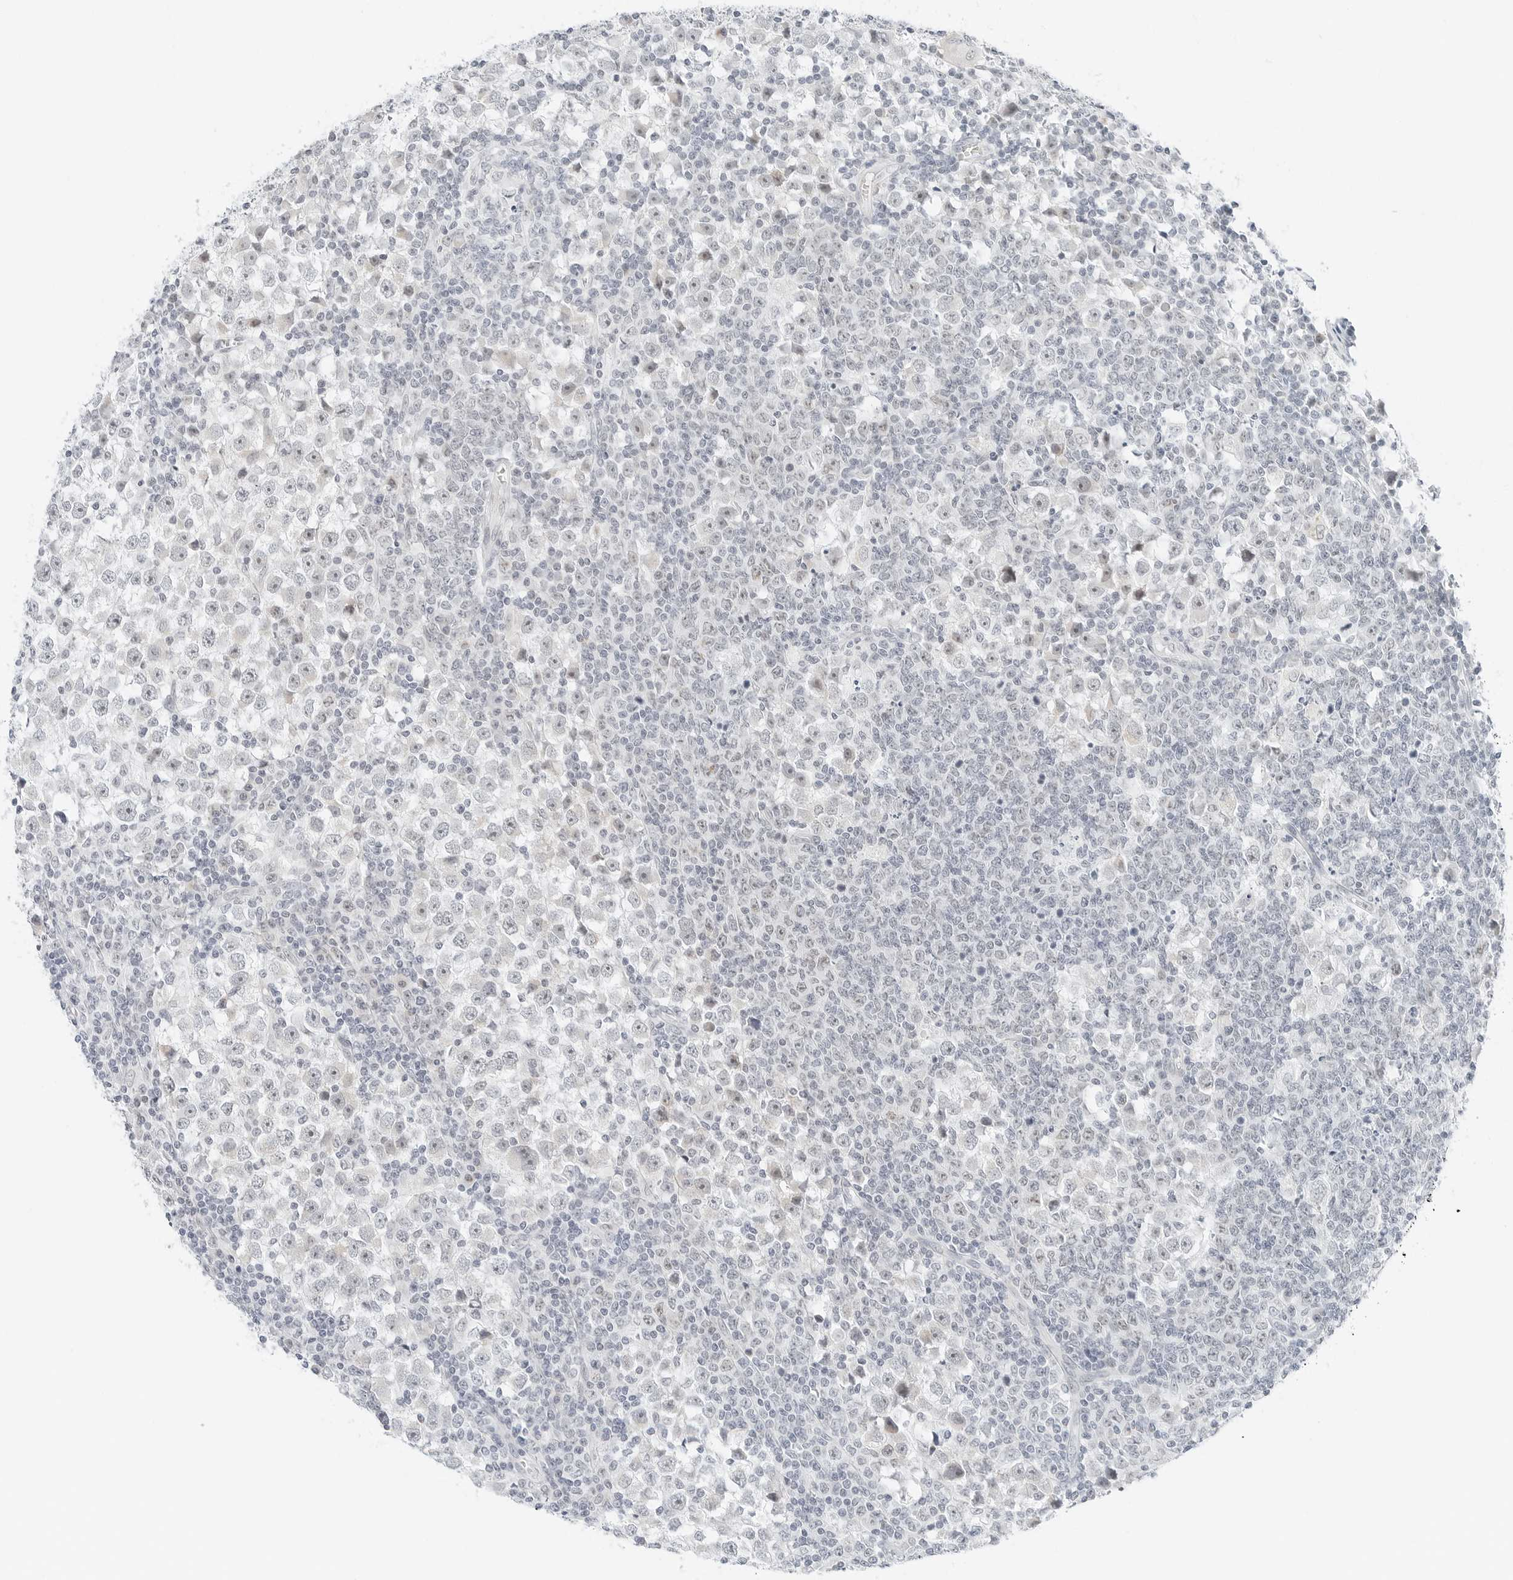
{"staining": {"intensity": "negative", "quantity": "none", "location": "none"}, "tissue": "testis cancer", "cell_type": "Tumor cells", "image_type": "cancer", "snomed": [{"axis": "morphology", "description": "Seminoma, NOS"}, {"axis": "topography", "description": "Testis"}], "caption": "Immunohistochemistry (IHC) photomicrograph of testis cancer stained for a protein (brown), which displays no positivity in tumor cells. Brightfield microscopy of immunohistochemistry (IHC) stained with DAB (3,3'-diaminobenzidine) (brown) and hematoxylin (blue), captured at high magnification.", "gene": "CCSAP", "patient": {"sex": "male", "age": 65}}